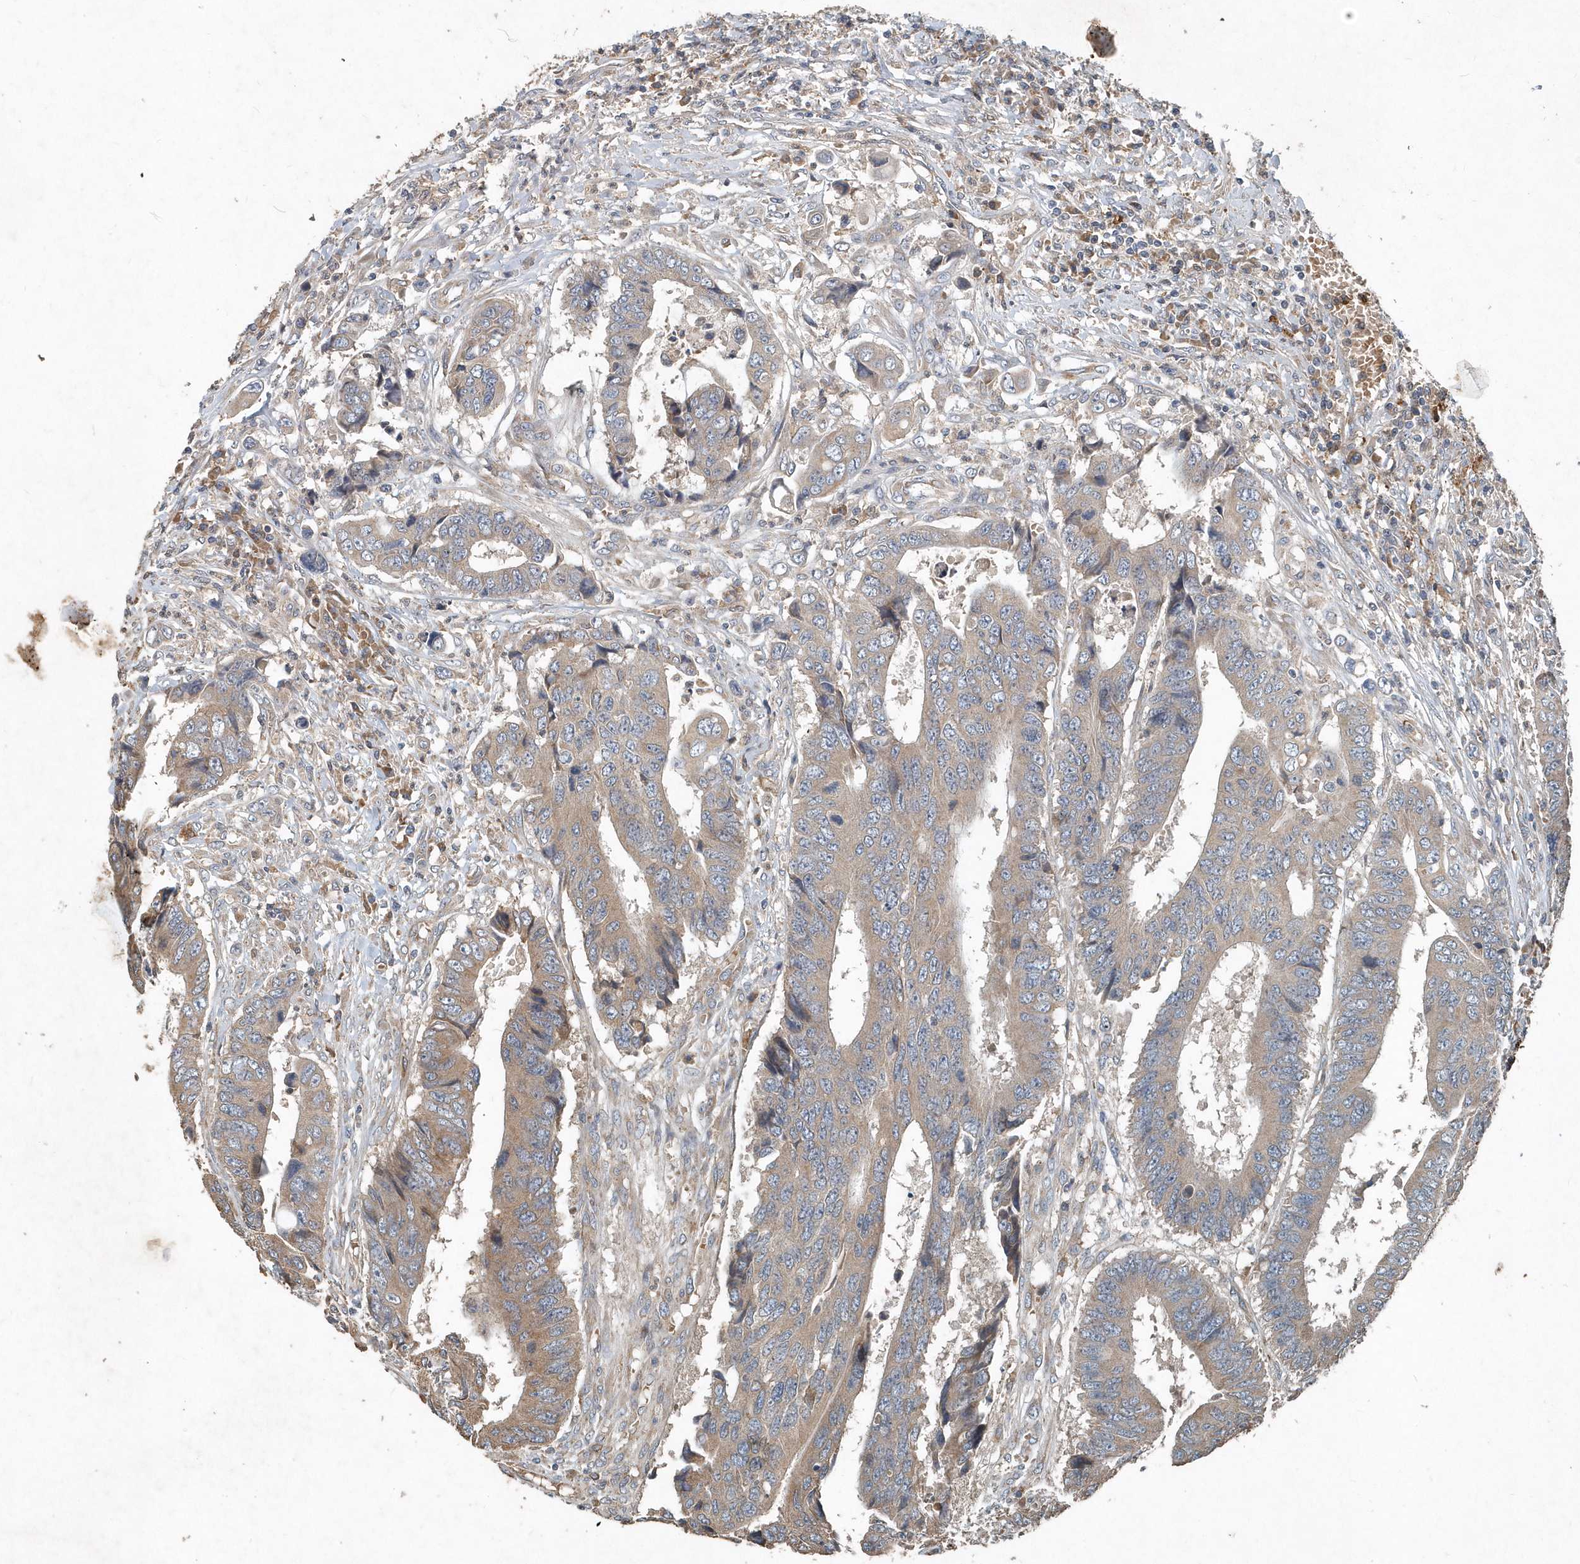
{"staining": {"intensity": "weak", "quantity": ">75%", "location": "cytoplasmic/membranous"}, "tissue": "colorectal cancer", "cell_type": "Tumor cells", "image_type": "cancer", "snomed": [{"axis": "morphology", "description": "Adenocarcinoma, NOS"}, {"axis": "topography", "description": "Rectum"}], "caption": "Human colorectal cancer stained for a protein (brown) reveals weak cytoplasmic/membranous positive staining in about >75% of tumor cells.", "gene": "SCFD2", "patient": {"sex": "male", "age": 84}}